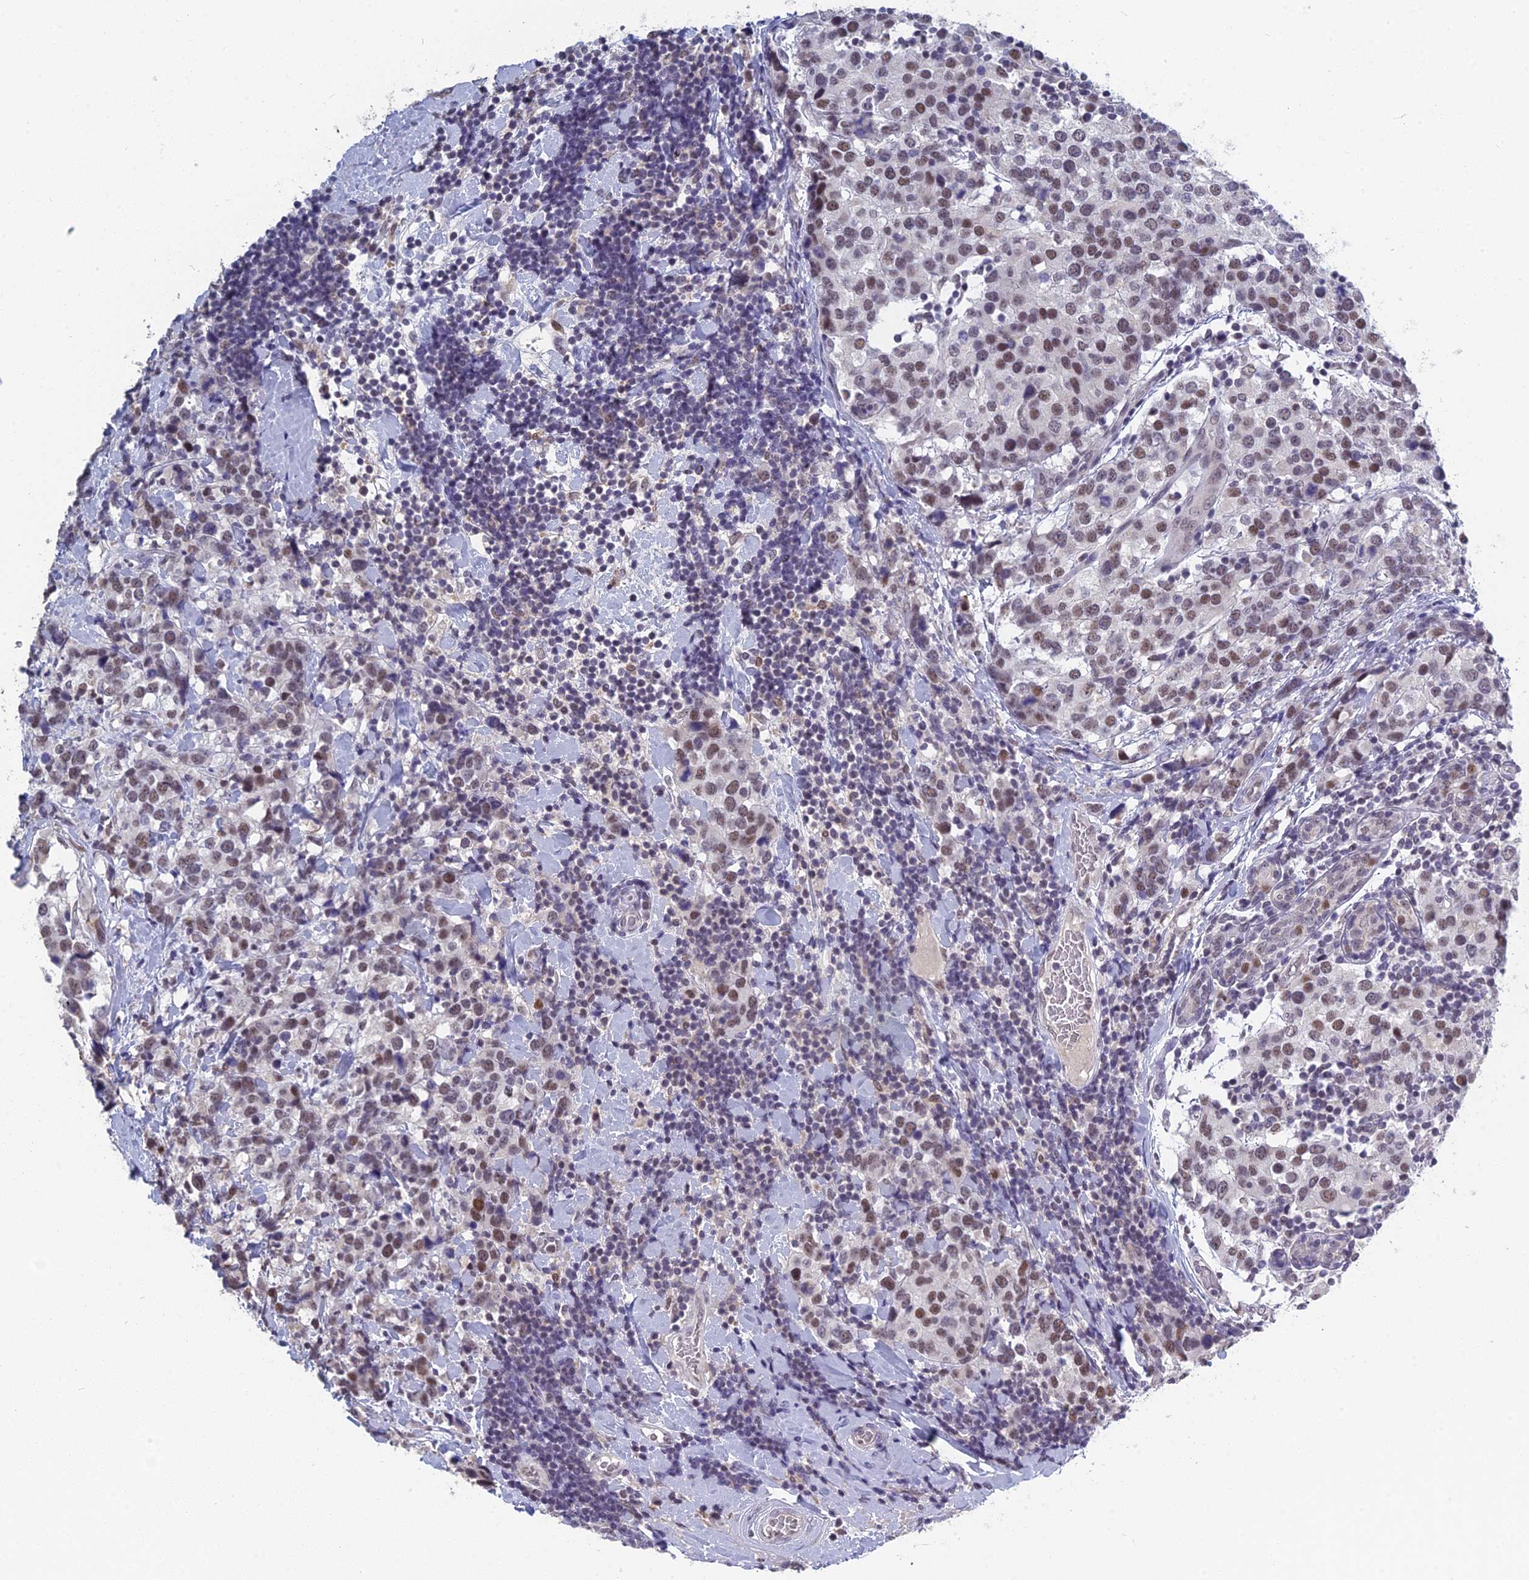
{"staining": {"intensity": "moderate", "quantity": "25%-75%", "location": "nuclear"}, "tissue": "breast cancer", "cell_type": "Tumor cells", "image_type": "cancer", "snomed": [{"axis": "morphology", "description": "Lobular carcinoma"}, {"axis": "topography", "description": "Breast"}], "caption": "Immunohistochemistry (IHC) (DAB) staining of breast lobular carcinoma exhibits moderate nuclear protein staining in approximately 25%-75% of tumor cells.", "gene": "MT-CO3", "patient": {"sex": "female", "age": 59}}